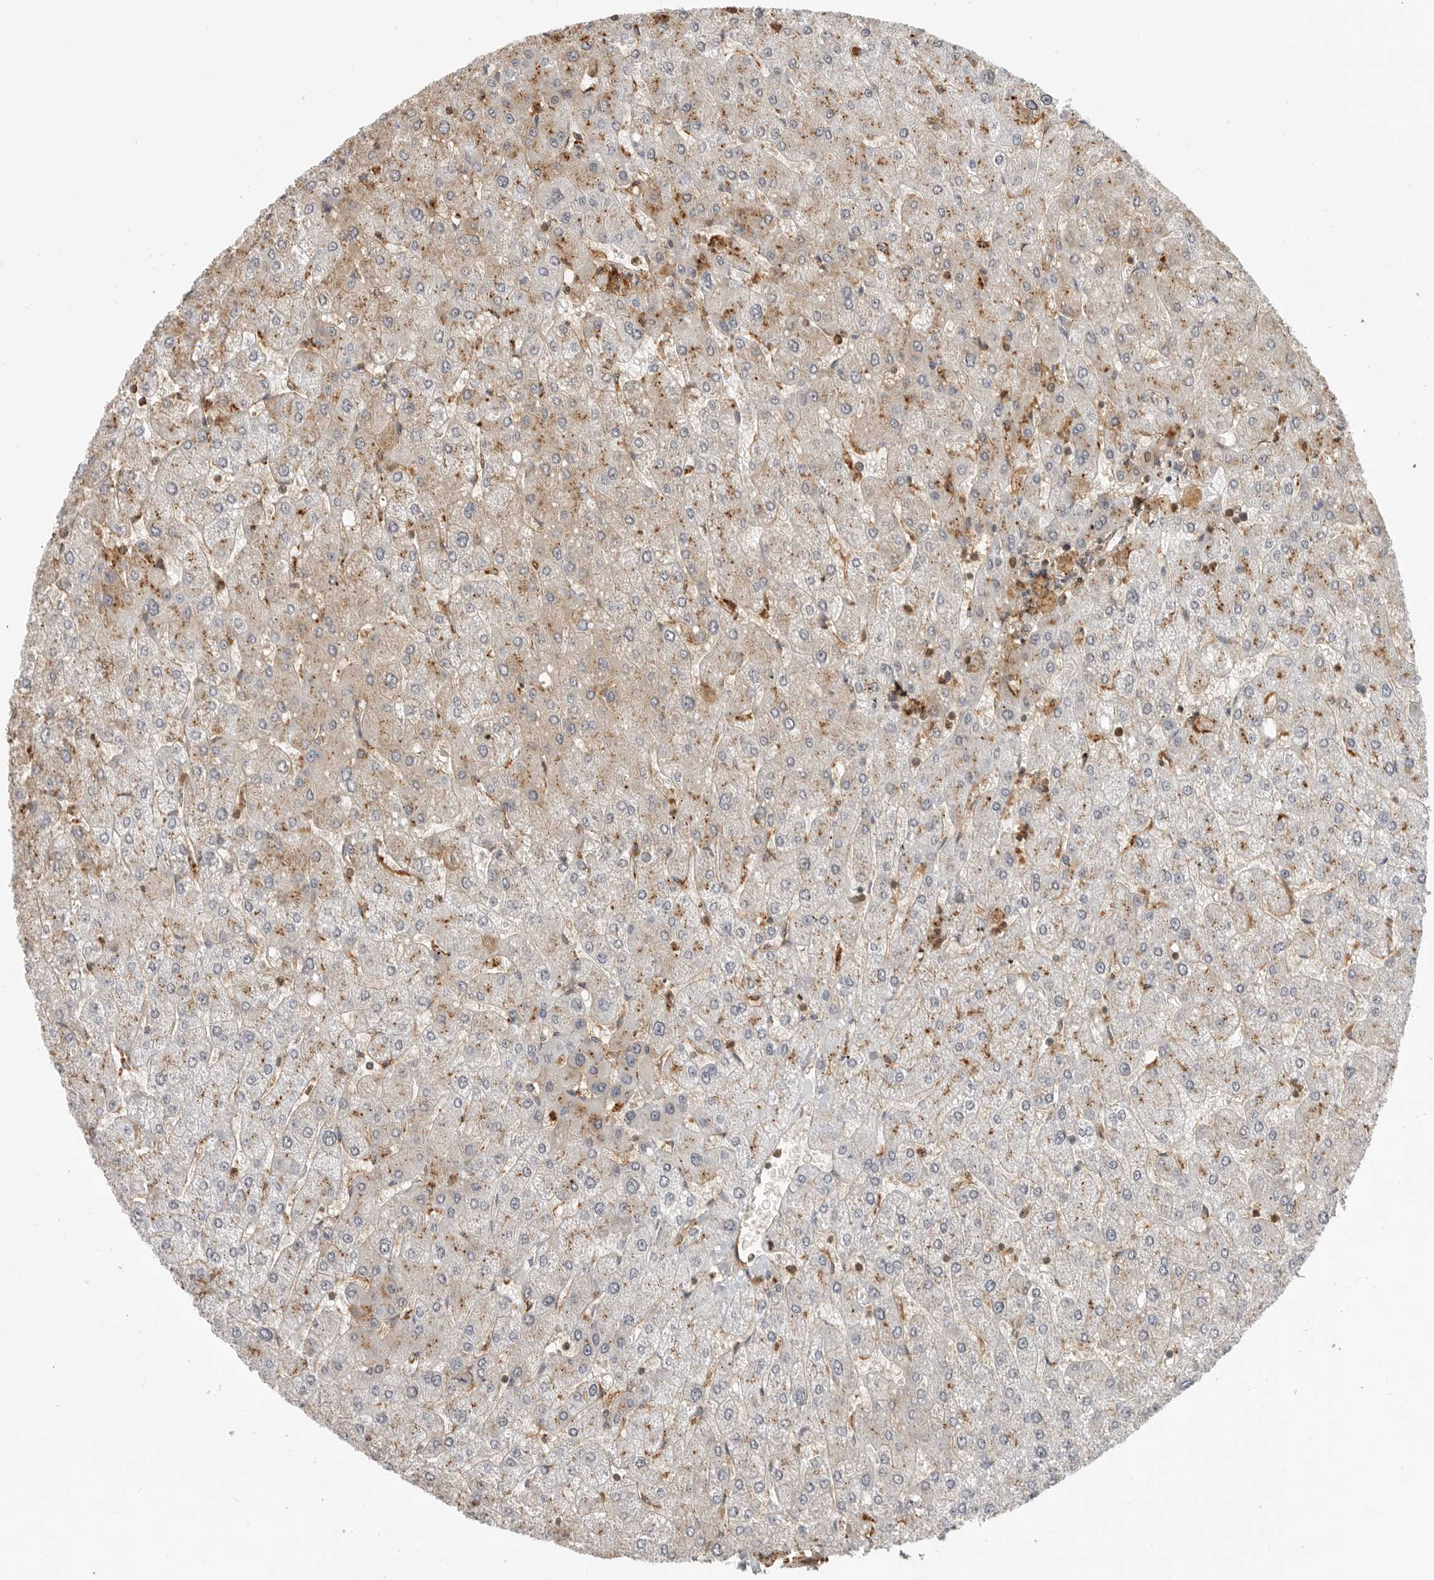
{"staining": {"intensity": "strong", "quantity": ">75%", "location": "cytoplasmic/membranous"}, "tissue": "liver", "cell_type": "Cholangiocytes", "image_type": "normal", "snomed": [{"axis": "morphology", "description": "Normal tissue, NOS"}, {"axis": "topography", "description": "Liver"}], "caption": "Immunohistochemistry (IHC) (DAB) staining of unremarkable human liver exhibits strong cytoplasmic/membranous protein staining in approximately >75% of cholangiocytes.", "gene": "ANXA11", "patient": {"sex": "male", "age": 55}}